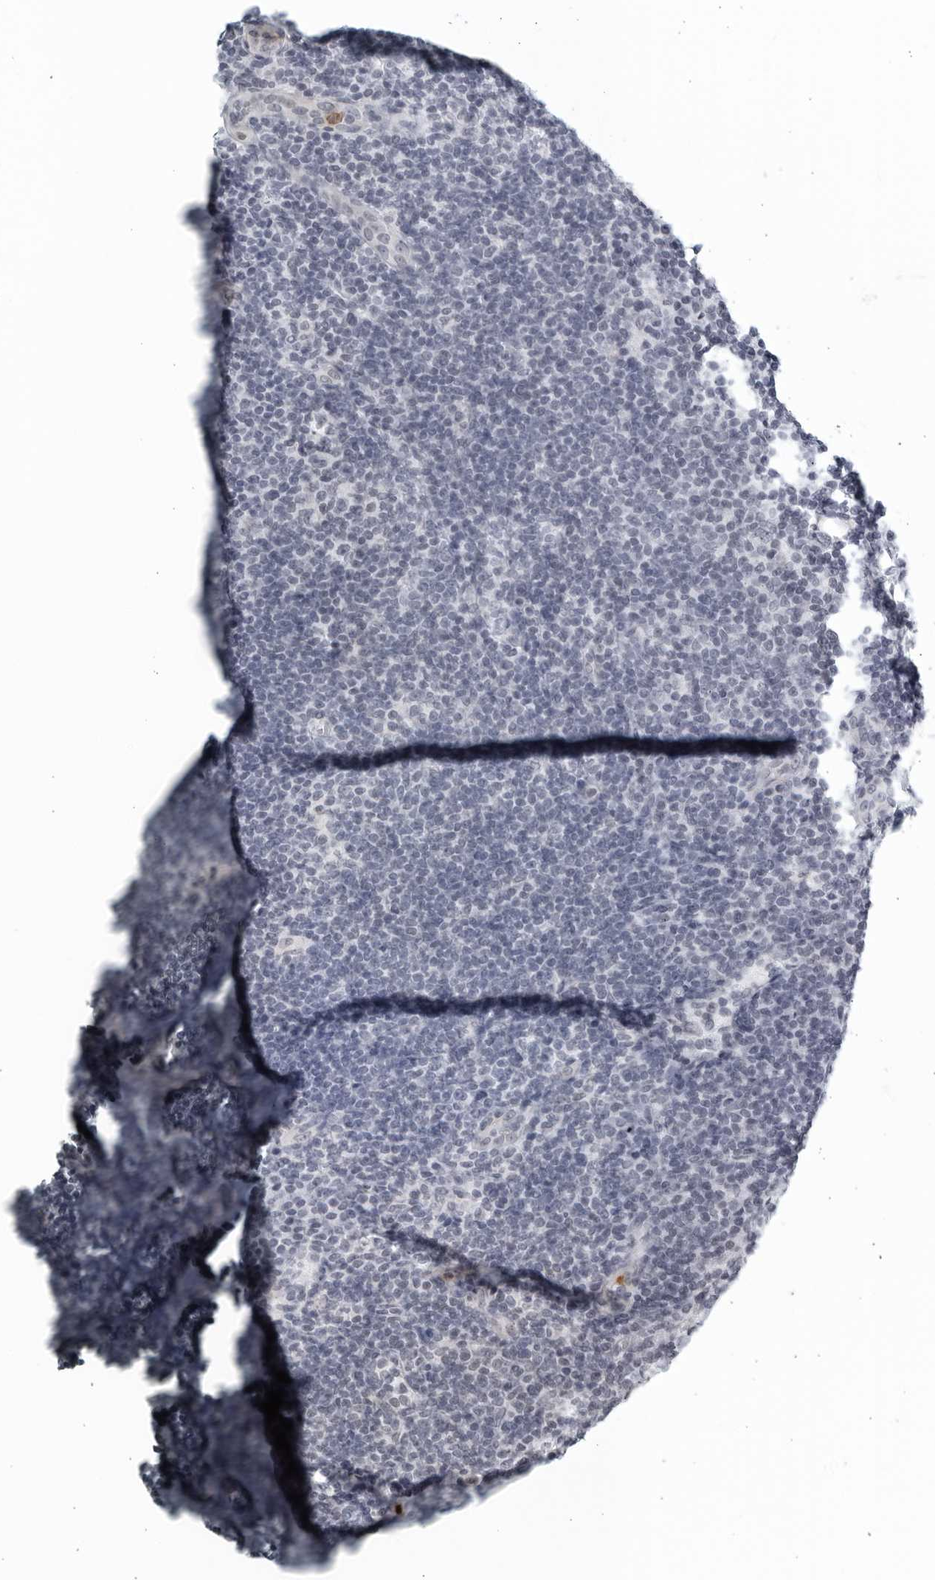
{"staining": {"intensity": "negative", "quantity": "none", "location": "none"}, "tissue": "lymphoma", "cell_type": "Tumor cells", "image_type": "cancer", "snomed": [{"axis": "morphology", "description": "Hodgkin's disease, NOS"}, {"axis": "topography", "description": "Lymph node"}], "caption": "IHC of lymphoma displays no staining in tumor cells.", "gene": "KLK7", "patient": {"sex": "female", "age": 57}}